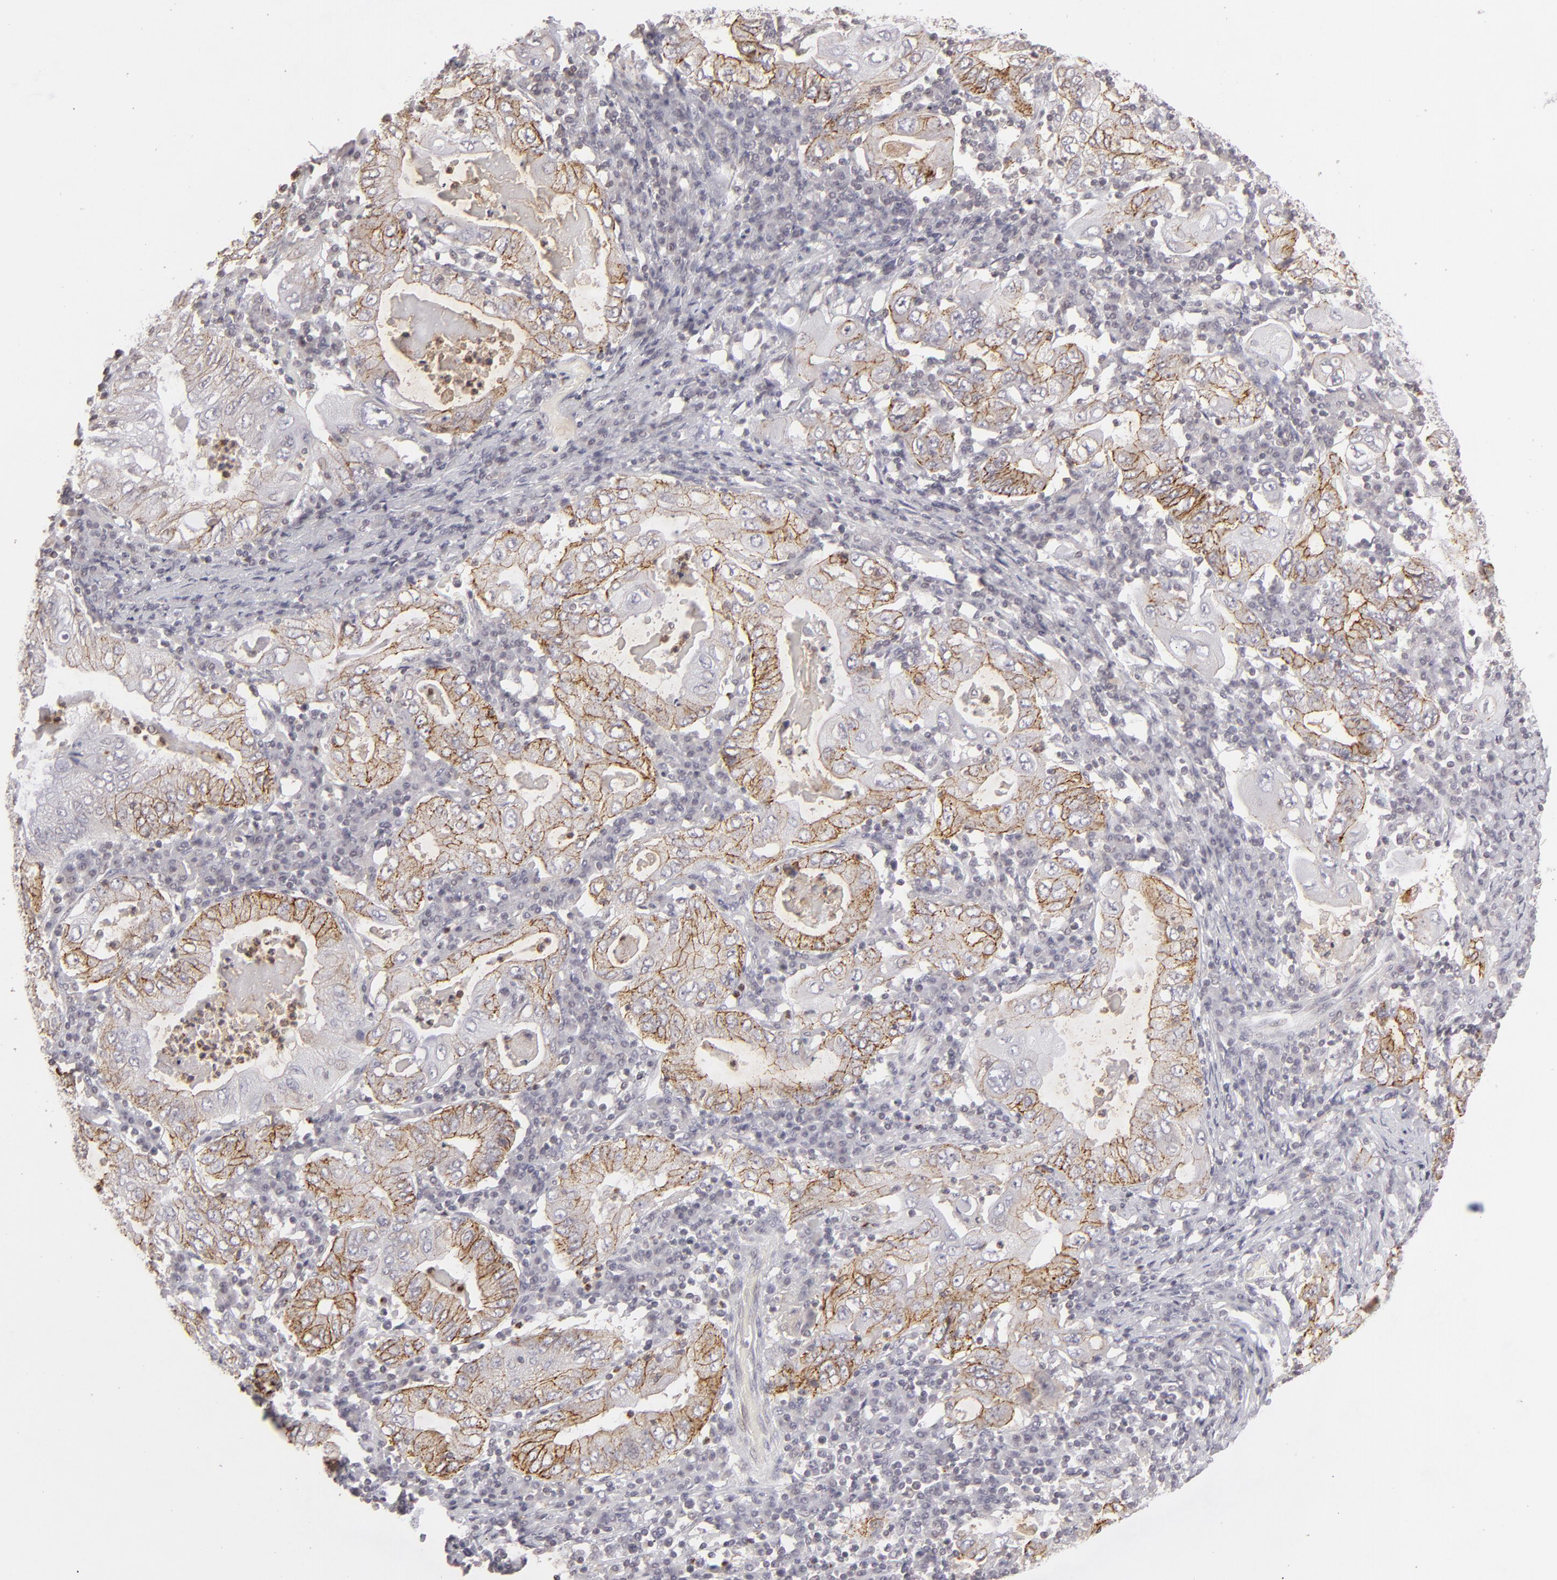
{"staining": {"intensity": "moderate", "quantity": "25%-75%", "location": "cytoplasmic/membranous"}, "tissue": "stomach cancer", "cell_type": "Tumor cells", "image_type": "cancer", "snomed": [{"axis": "morphology", "description": "Normal tissue, NOS"}, {"axis": "morphology", "description": "Adenocarcinoma, NOS"}, {"axis": "topography", "description": "Esophagus"}, {"axis": "topography", "description": "Stomach, upper"}, {"axis": "topography", "description": "Peripheral nerve tissue"}], "caption": "Stomach adenocarcinoma tissue shows moderate cytoplasmic/membranous positivity in about 25%-75% of tumor cells", "gene": "CLDN2", "patient": {"sex": "male", "age": 62}}